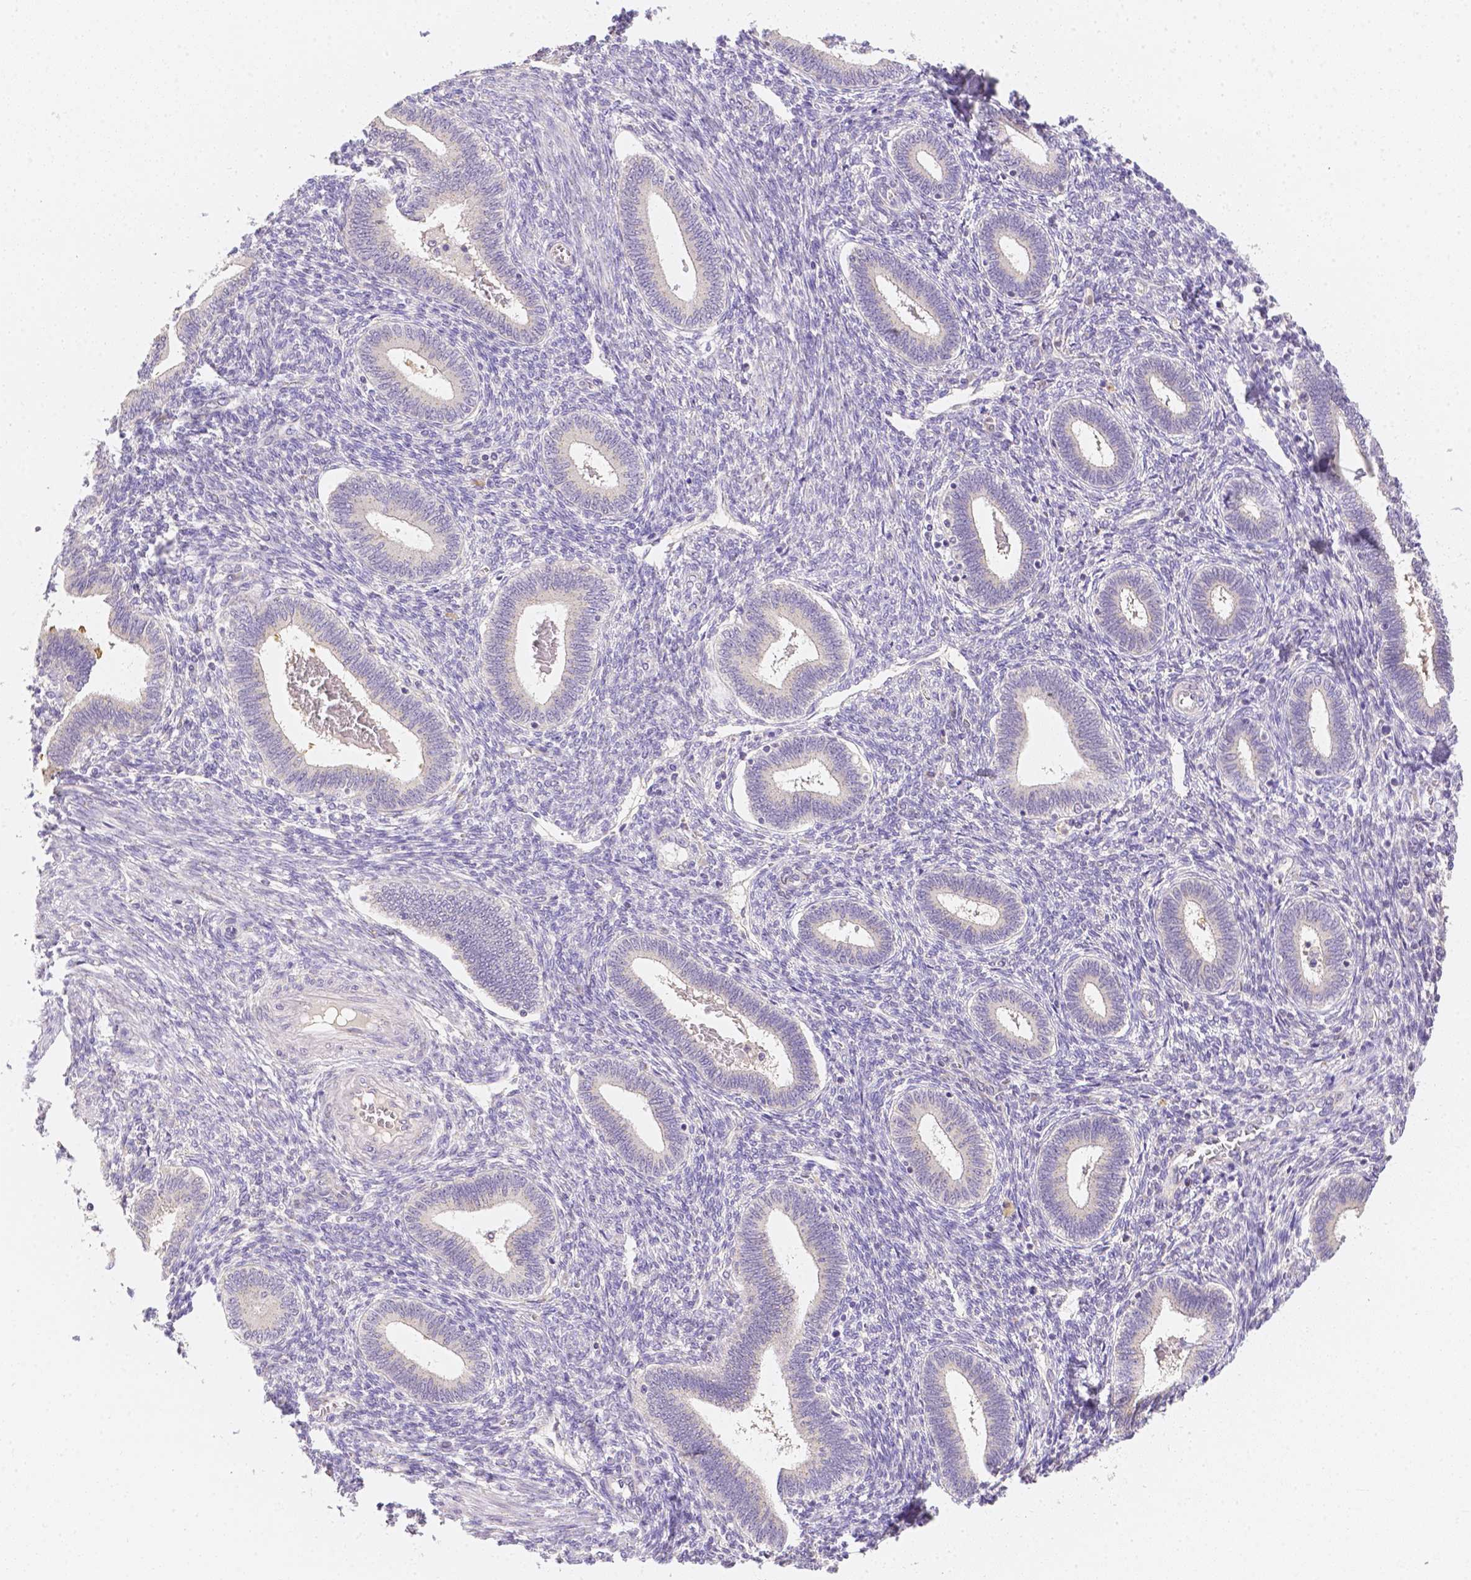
{"staining": {"intensity": "negative", "quantity": "none", "location": "none"}, "tissue": "endometrium", "cell_type": "Cells in endometrial stroma", "image_type": "normal", "snomed": [{"axis": "morphology", "description": "Normal tissue, NOS"}, {"axis": "topography", "description": "Endometrium"}], "caption": "An immunohistochemistry histopathology image of unremarkable endometrium is shown. There is no staining in cells in endometrial stroma of endometrium. (DAB immunohistochemistry with hematoxylin counter stain).", "gene": "C10orf67", "patient": {"sex": "female", "age": 42}}